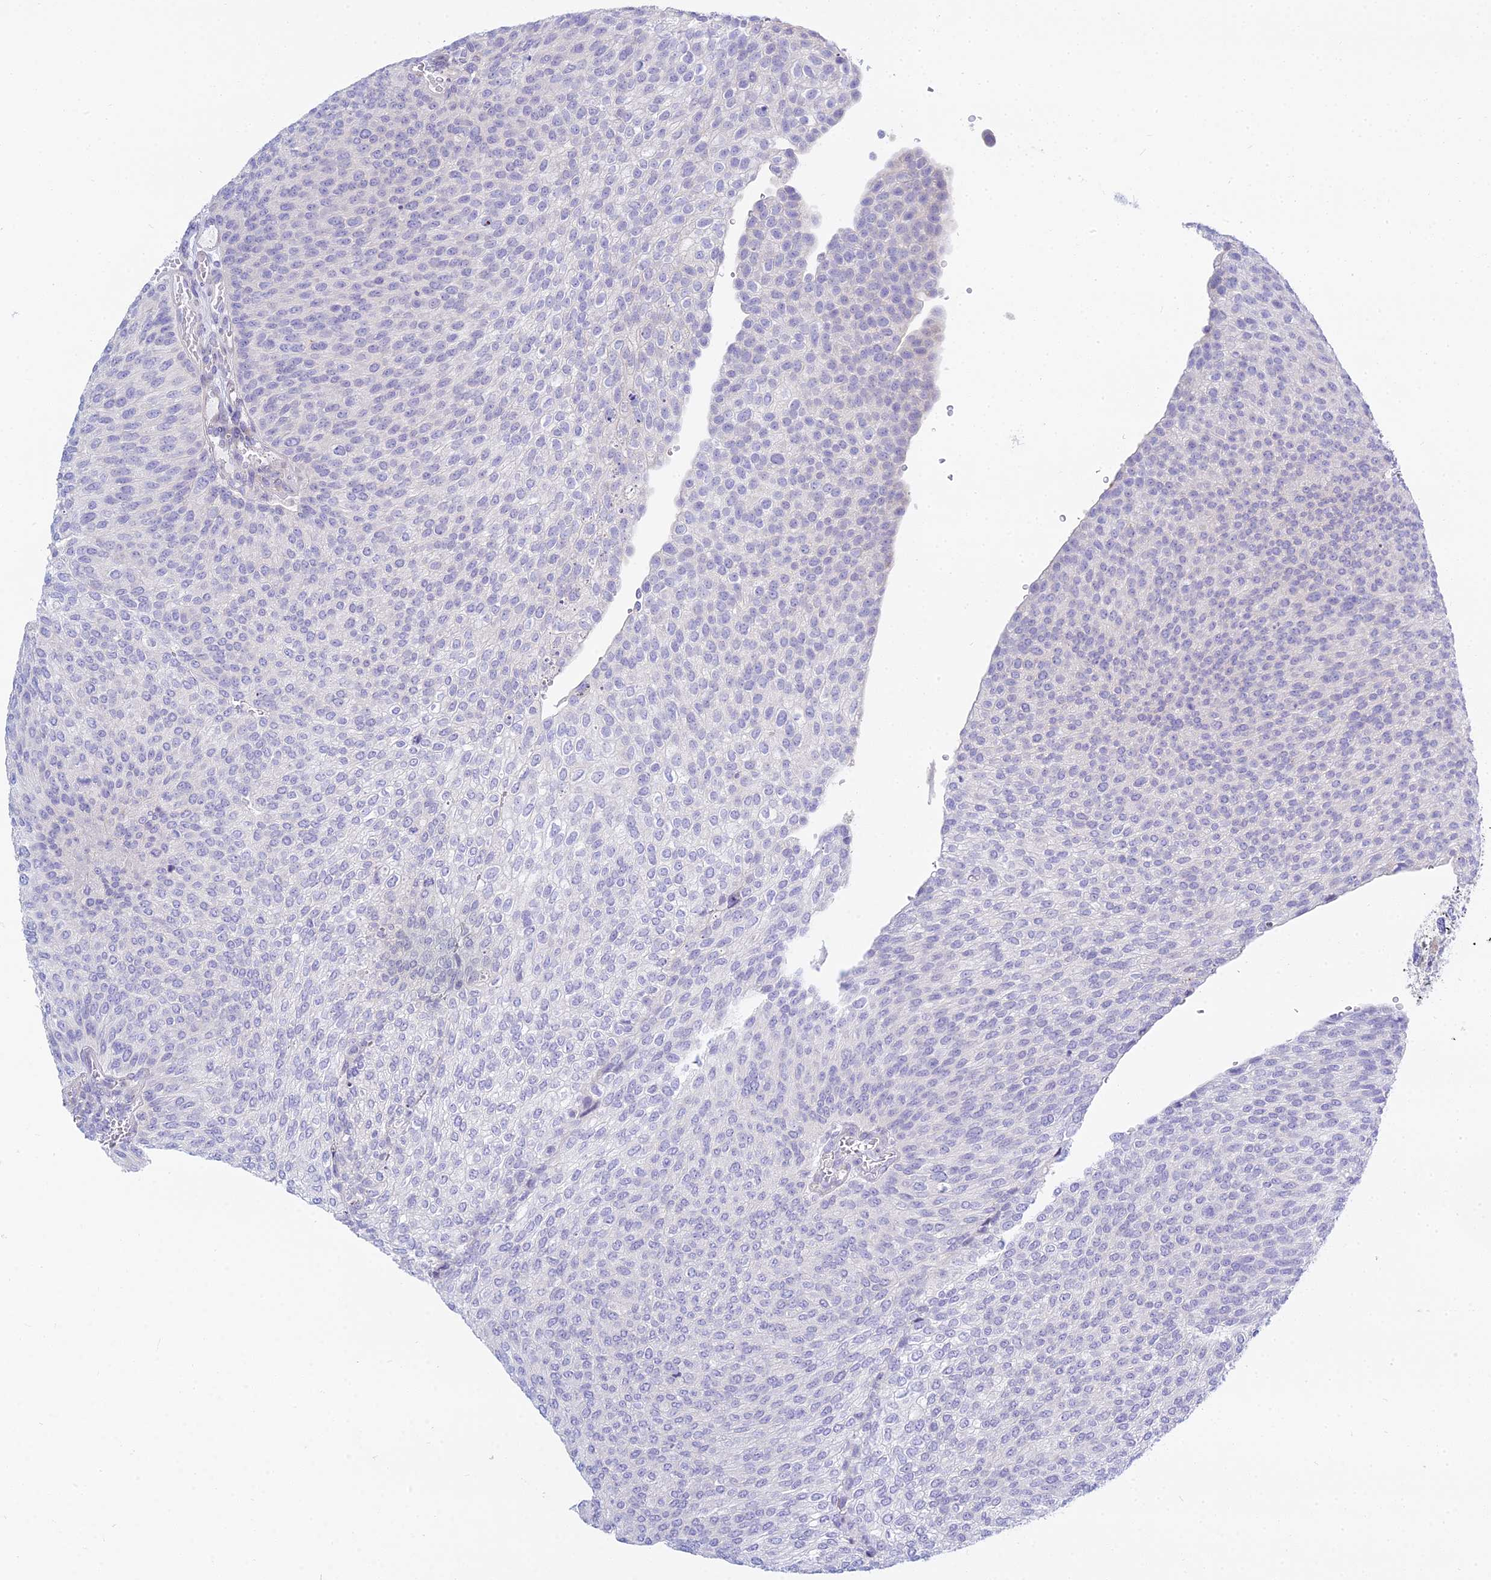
{"staining": {"intensity": "negative", "quantity": "none", "location": "none"}, "tissue": "urothelial cancer", "cell_type": "Tumor cells", "image_type": "cancer", "snomed": [{"axis": "morphology", "description": "Urothelial carcinoma, High grade"}, {"axis": "topography", "description": "Urinary bladder"}], "caption": "IHC image of urothelial cancer stained for a protein (brown), which displays no expression in tumor cells. (DAB (3,3'-diaminobenzidine) immunohistochemistry with hematoxylin counter stain).", "gene": "SMIM24", "patient": {"sex": "female", "age": 79}}